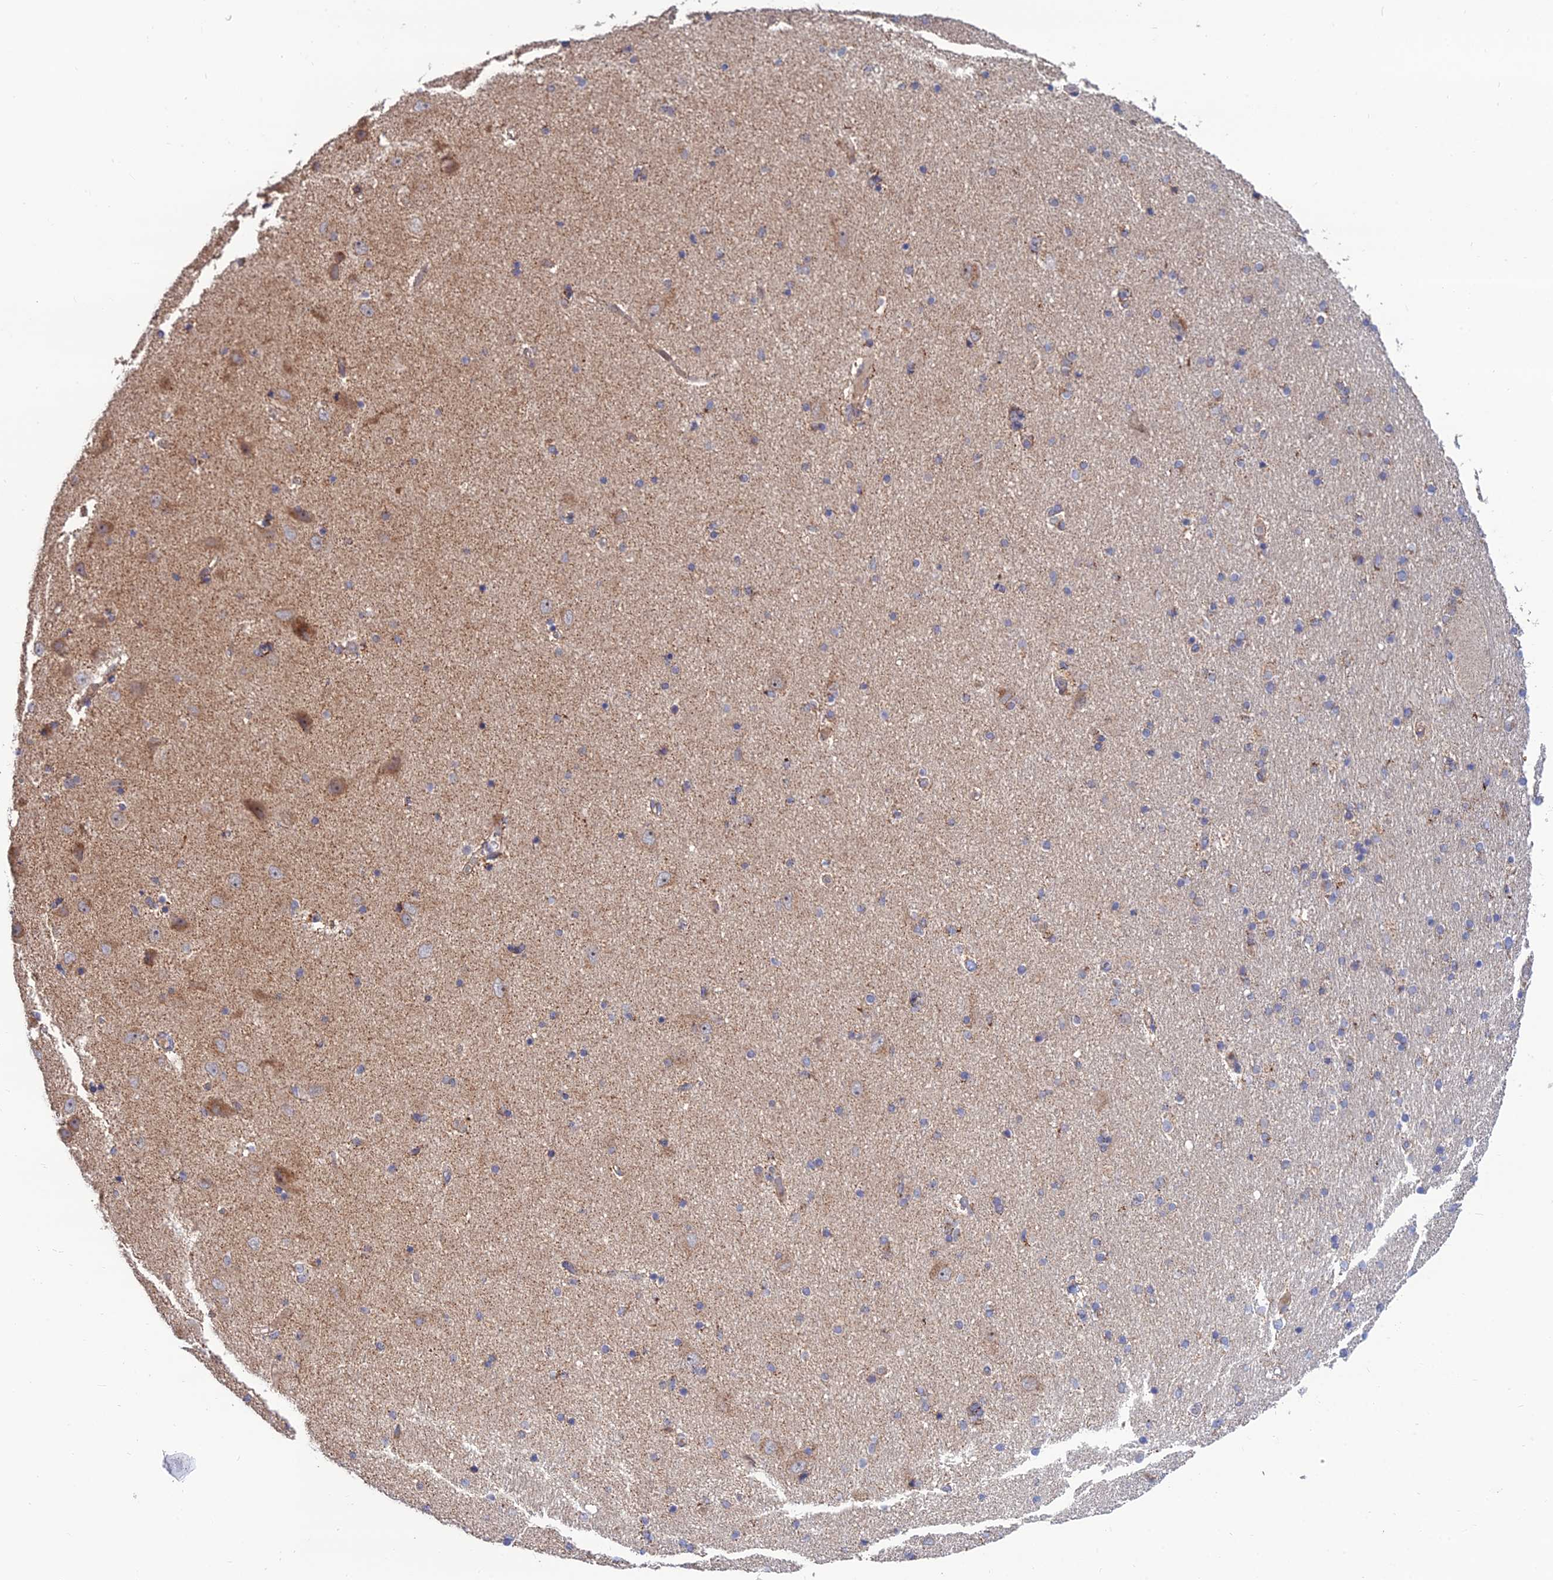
{"staining": {"intensity": "moderate", "quantity": "<25%", "location": "cytoplasmic/membranous"}, "tissue": "hippocampus", "cell_type": "Glial cells", "image_type": "normal", "snomed": [{"axis": "morphology", "description": "Normal tissue, NOS"}, {"axis": "topography", "description": "Hippocampus"}], "caption": "Glial cells show low levels of moderate cytoplasmic/membranous positivity in approximately <25% of cells in normal hippocampus.", "gene": "RIC8B", "patient": {"sex": "female", "age": 54}}